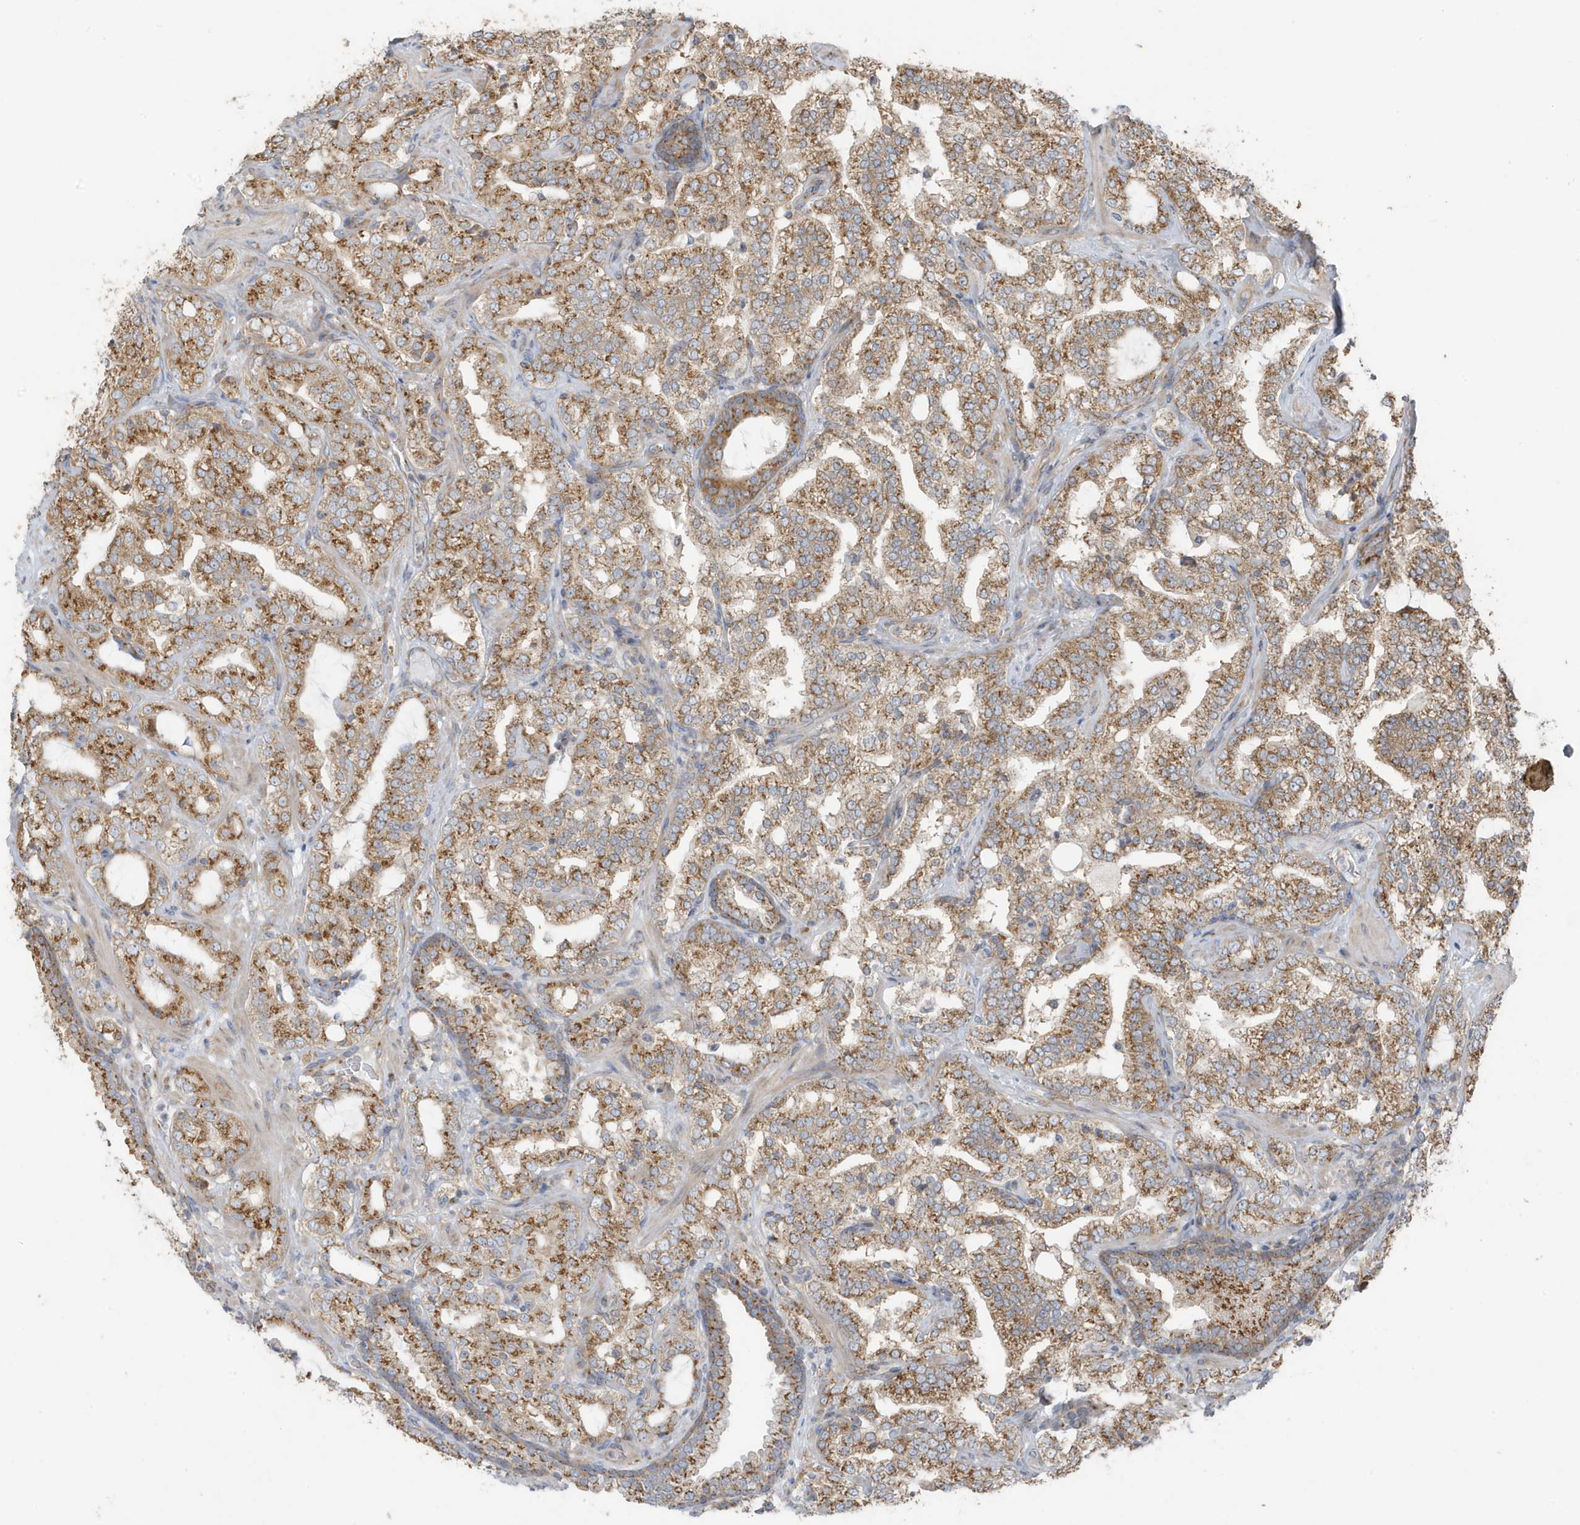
{"staining": {"intensity": "moderate", "quantity": ">75%", "location": "cytoplasmic/membranous"}, "tissue": "prostate cancer", "cell_type": "Tumor cells", "image_type": "cancer", "snomed": [{"axis": "morphology", "description": "Adenocarcinoma, High grade"}, {"axis": "topography", "description": "Prostate"}], "caption": "Adenocarcinoma (high-grade) (prostate) stained with a brown dye reveals moderate cytoplasmic/membranous positive staining in approximately >75% of tumor cells.", "gene": "GOLGA4", "patient": {"sex": "male", "age": 64}}